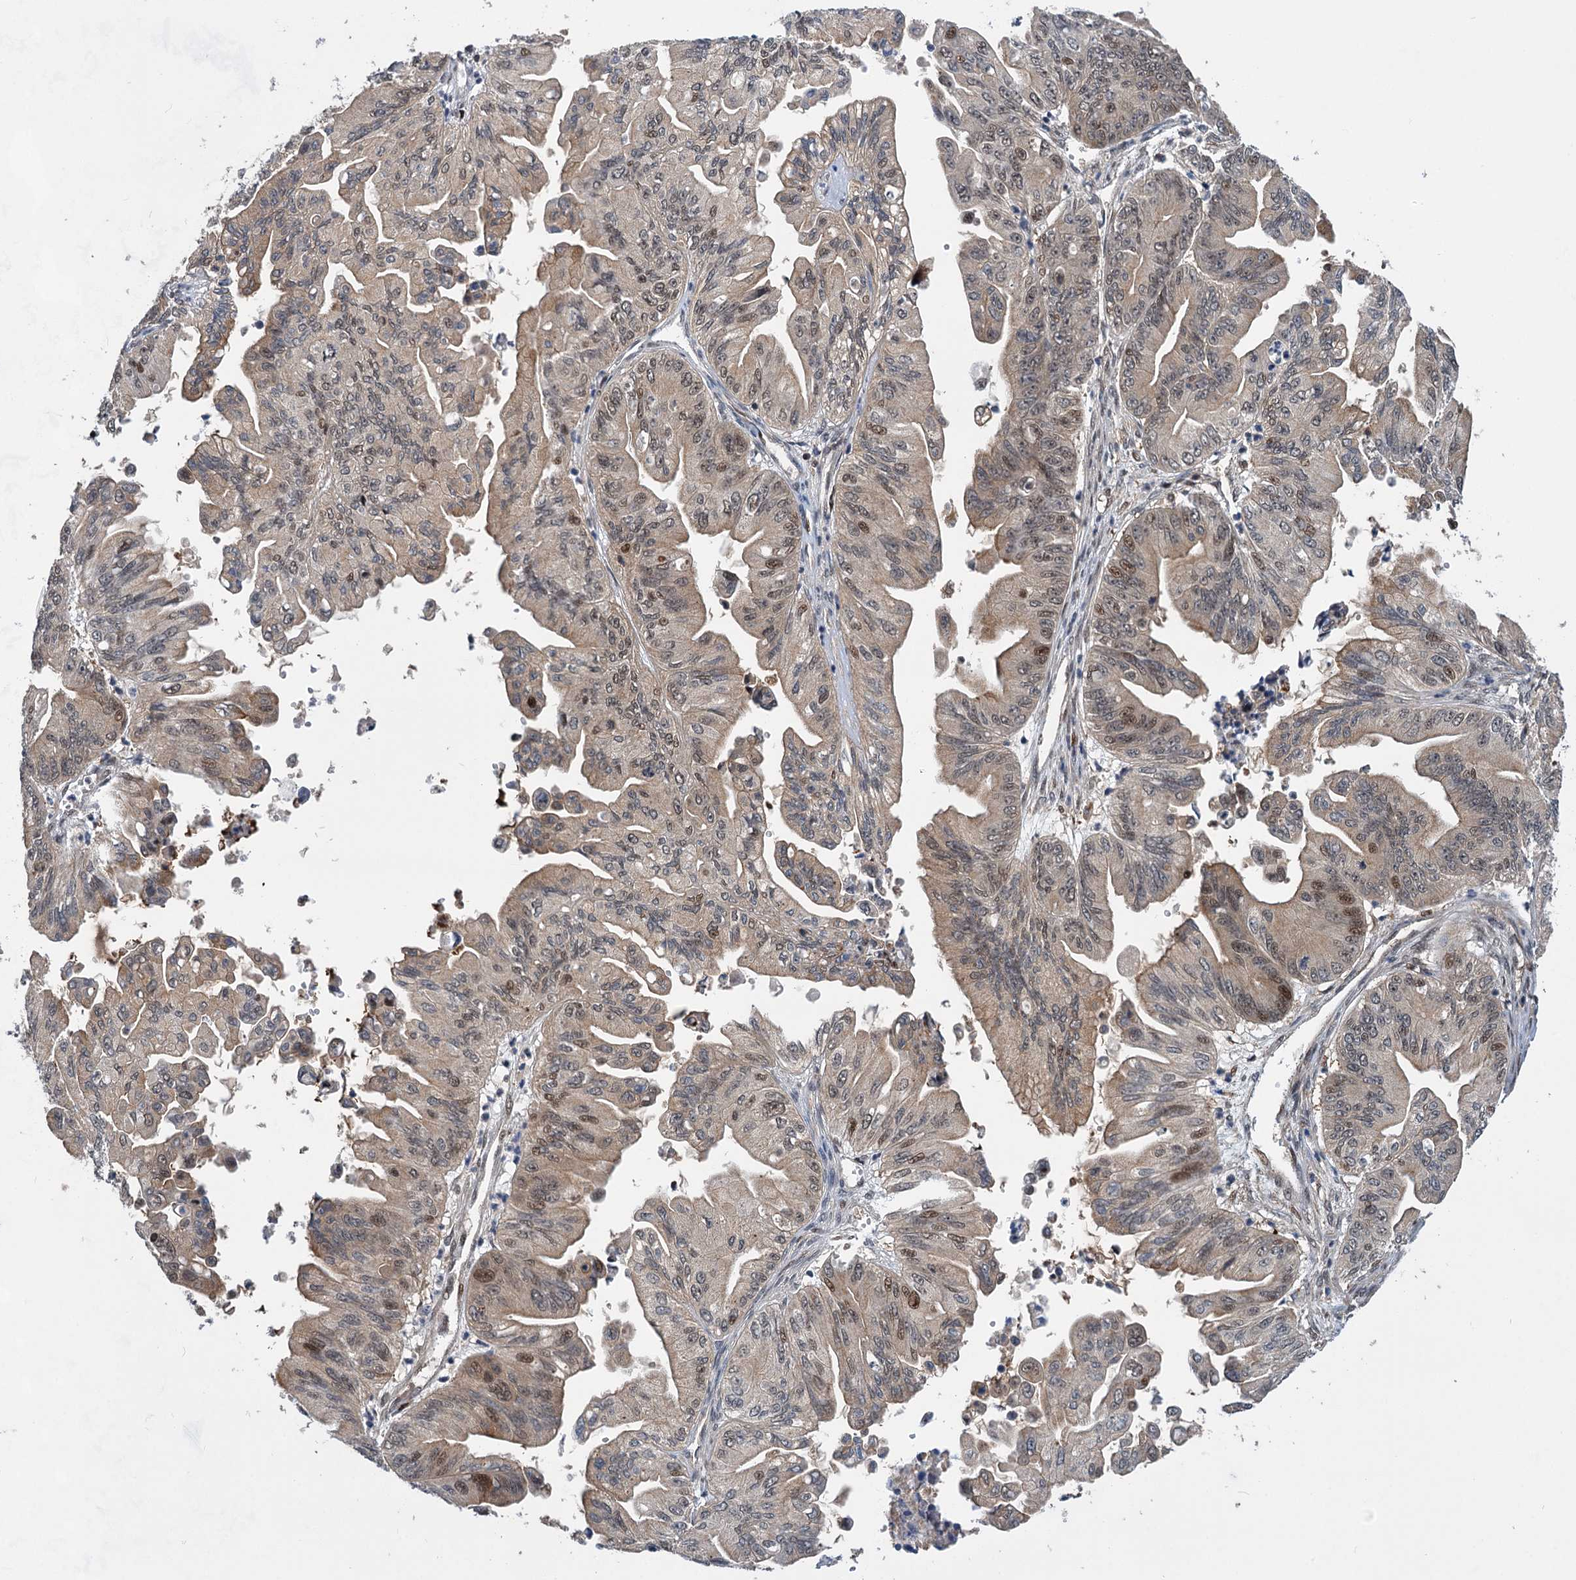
{"staining": {"intensity": "moderate", "quantity": "25%-75%", "location": "cytoplasmic/membranous,nuclear"}, "tissue": "ovarian cancer", "cell_type": "Tumor cells", "image_type": "cancer", "snomed": [{"axis": "morphology", "description": "Cystadenocarcinoma, mucinous, NOS"}, {"axis": "topography", "description": "Ovary"}], "caption": "Immunohistochemistry (DAB (3,3'-diaminobenzidine)) staining of human ovarian mucinous cystadenocarcinoma displays moderate cytoplasmic/membranous and nuclear protein expression in approximately 25%-75% of tumor cells.", "gene": "GPBP1", "patient": {"sex": "female", "age": 71}}